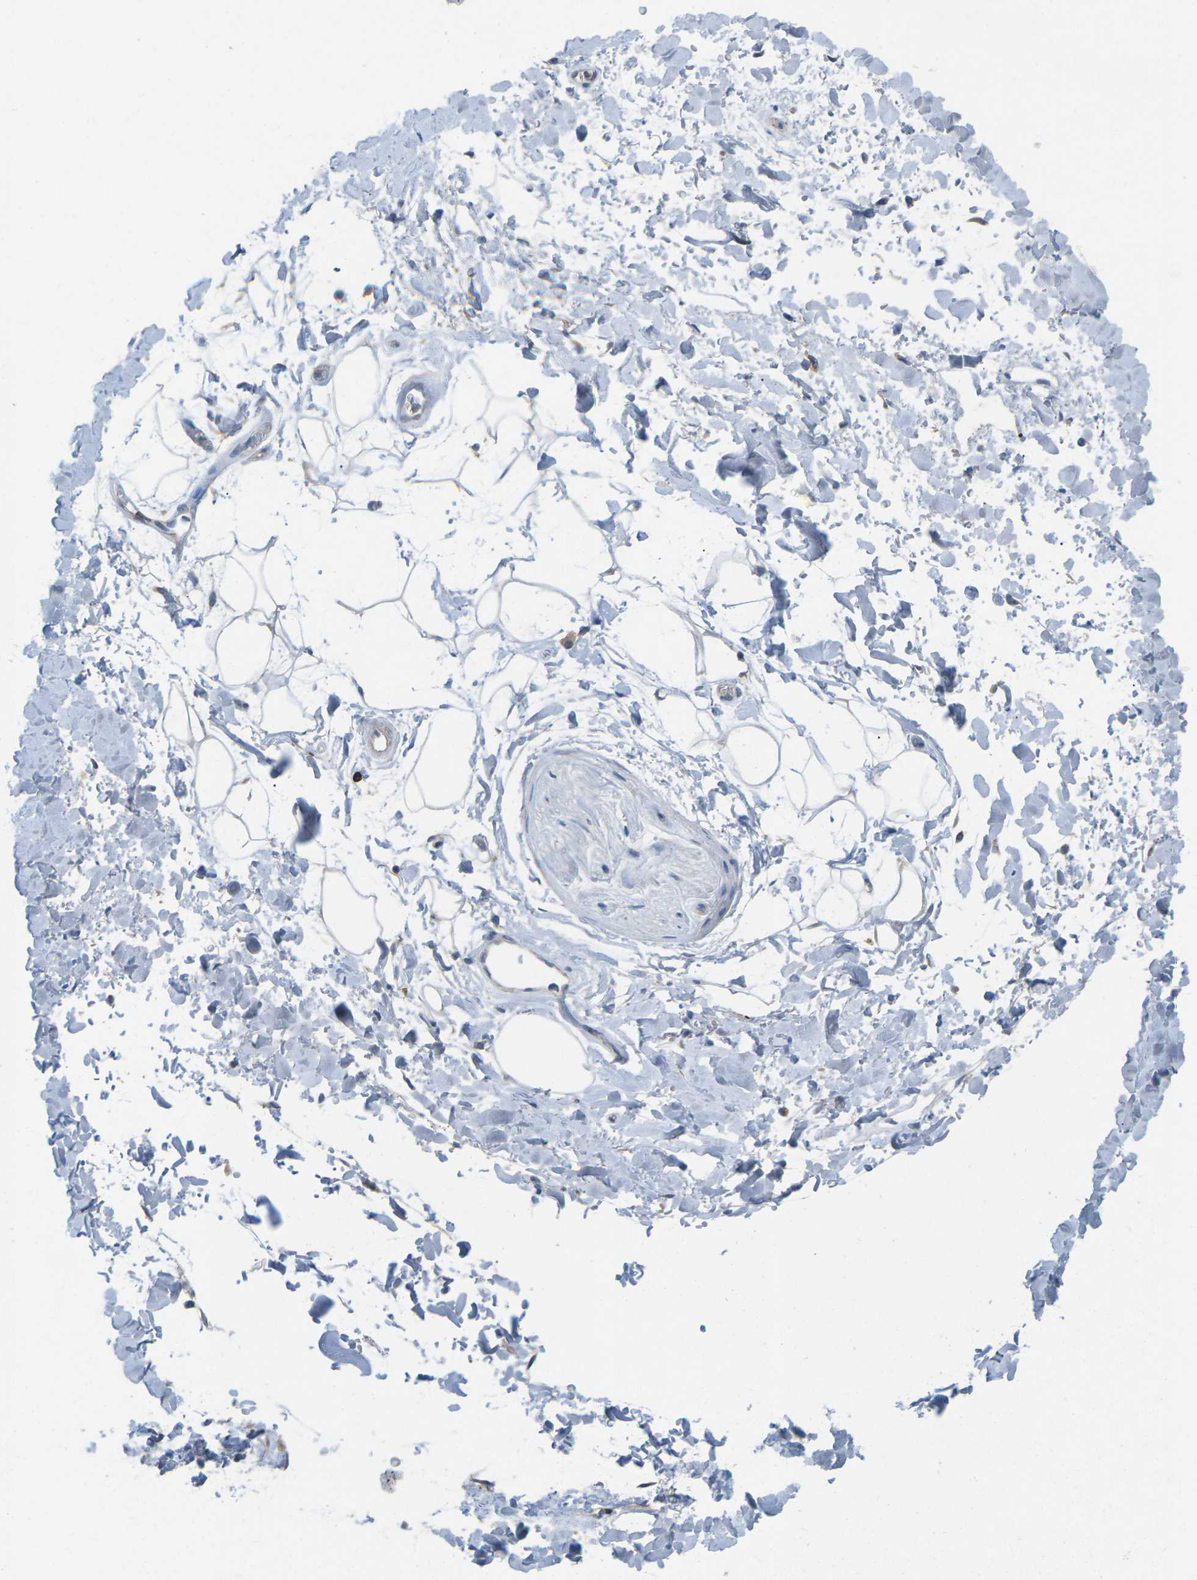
{"staining": {"intensity": "negative", "quantity": "none", "location": "none"}, "tissue": "adipose tissue", "cell_type": "Adipocytes", "image_type": "normal", "snomed": [{"axis": "morphology", "description": "Normal tissue, NOS"}, {"axis": "topography", "description": "Soft tissue"}], "caption": "DAB (3,3'-diaminobenzidine) immunohistochemical staining of normal adipose tissue reveals no significant positivity in adipocytes. (DAB immunohistochemistry (IHC), high magnification).", "gene": "CD19", "patient": {"sex": "male", "age": 72}}